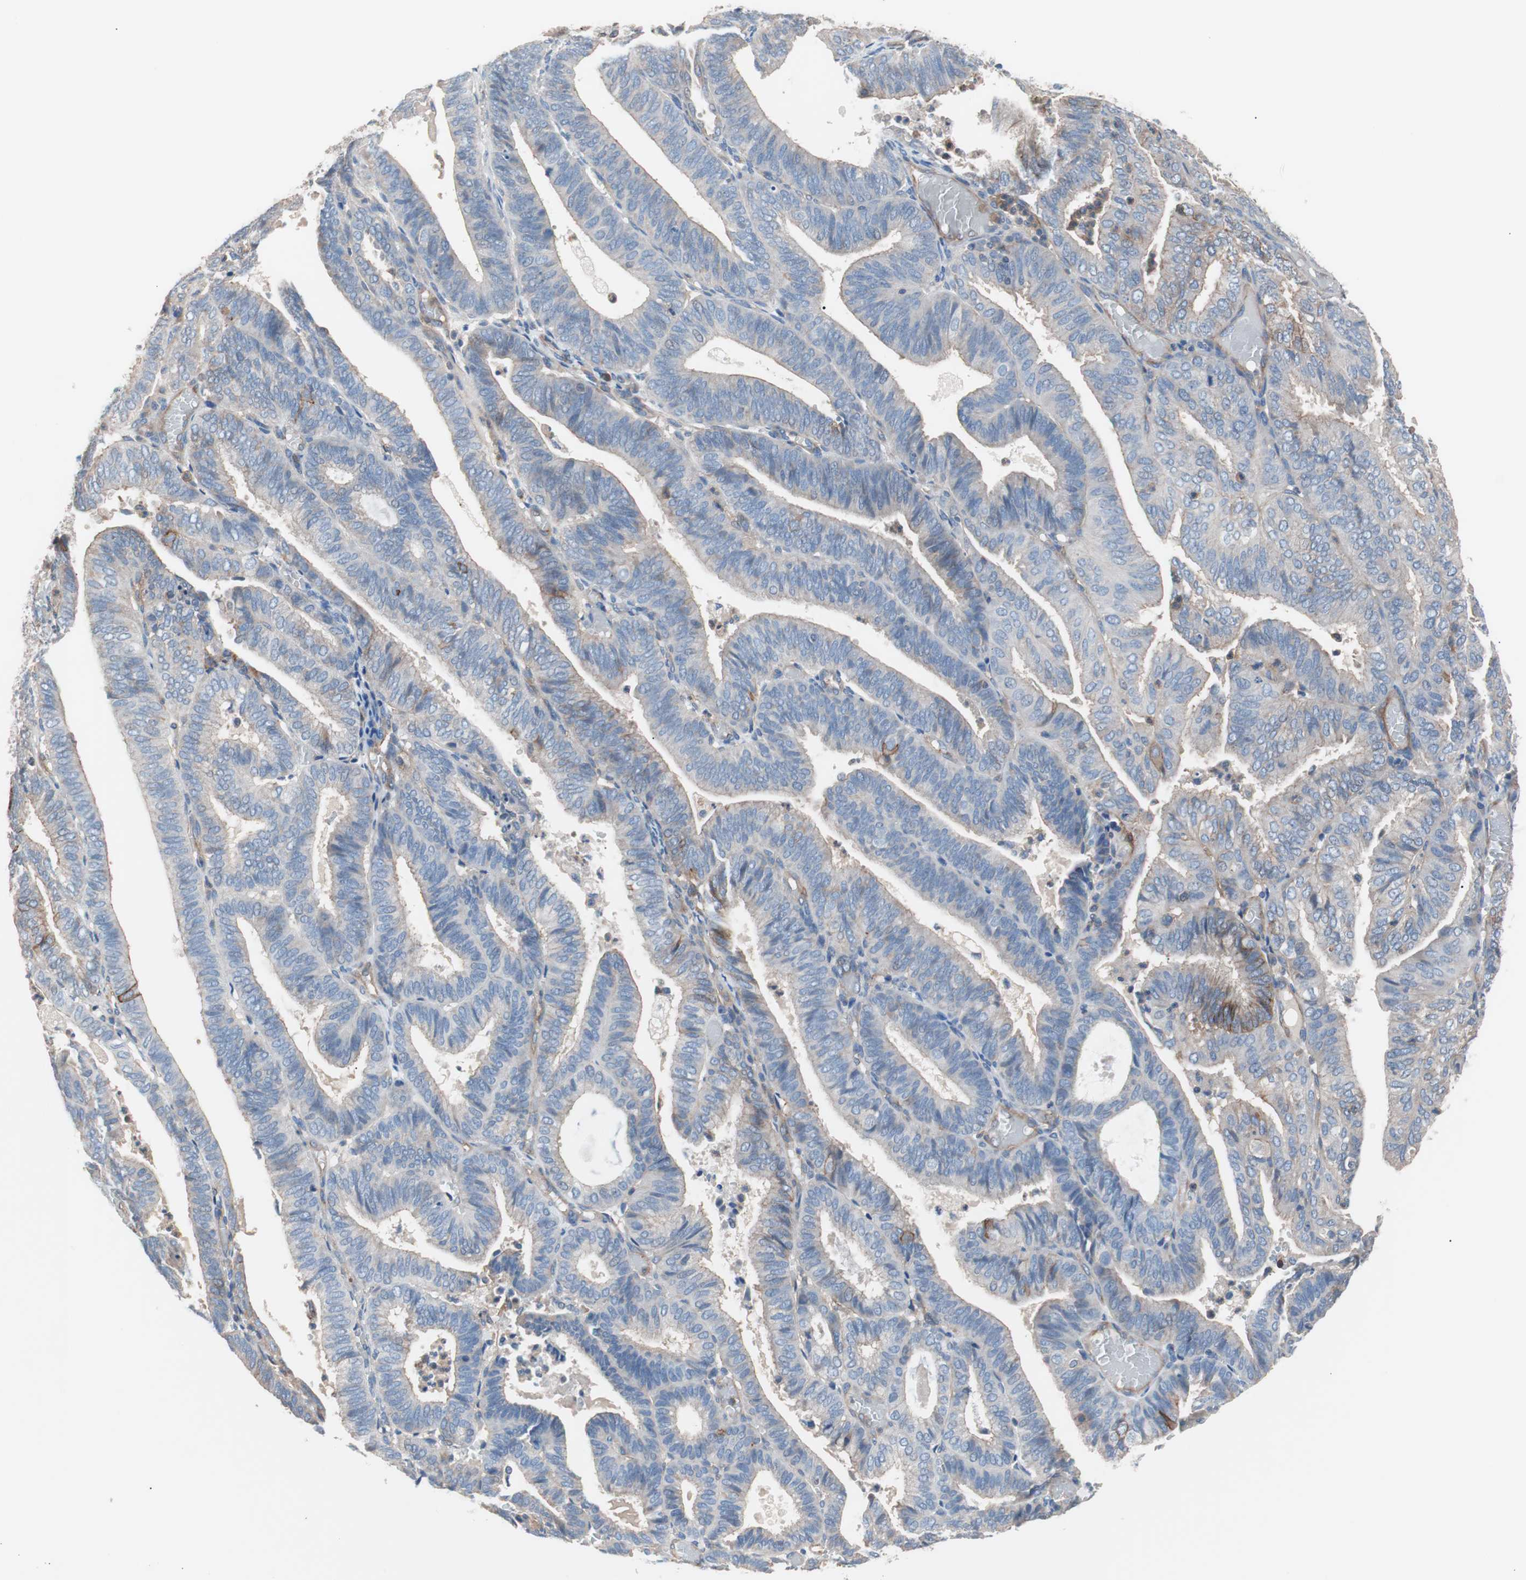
{"staining": {"intensity": "strong", "quantity": "<25%", "location": "cytoplasmic/membranous"}, "tissue": "endometrial cancer", "cell_type": "Tumor cells", "image_type": "cancer", "snomed": [{"axis": "morphology", "description": "Adenocarcinoma, NOS"}, {"axis": "topography", "description": "Uterus"}], "caption": "Adenocarcinoma (endometrial) stained with a protein marker displays strong staining in tumor cells.", "gene": "GPR160", "patient": {"sex": "female", "age": 60}}